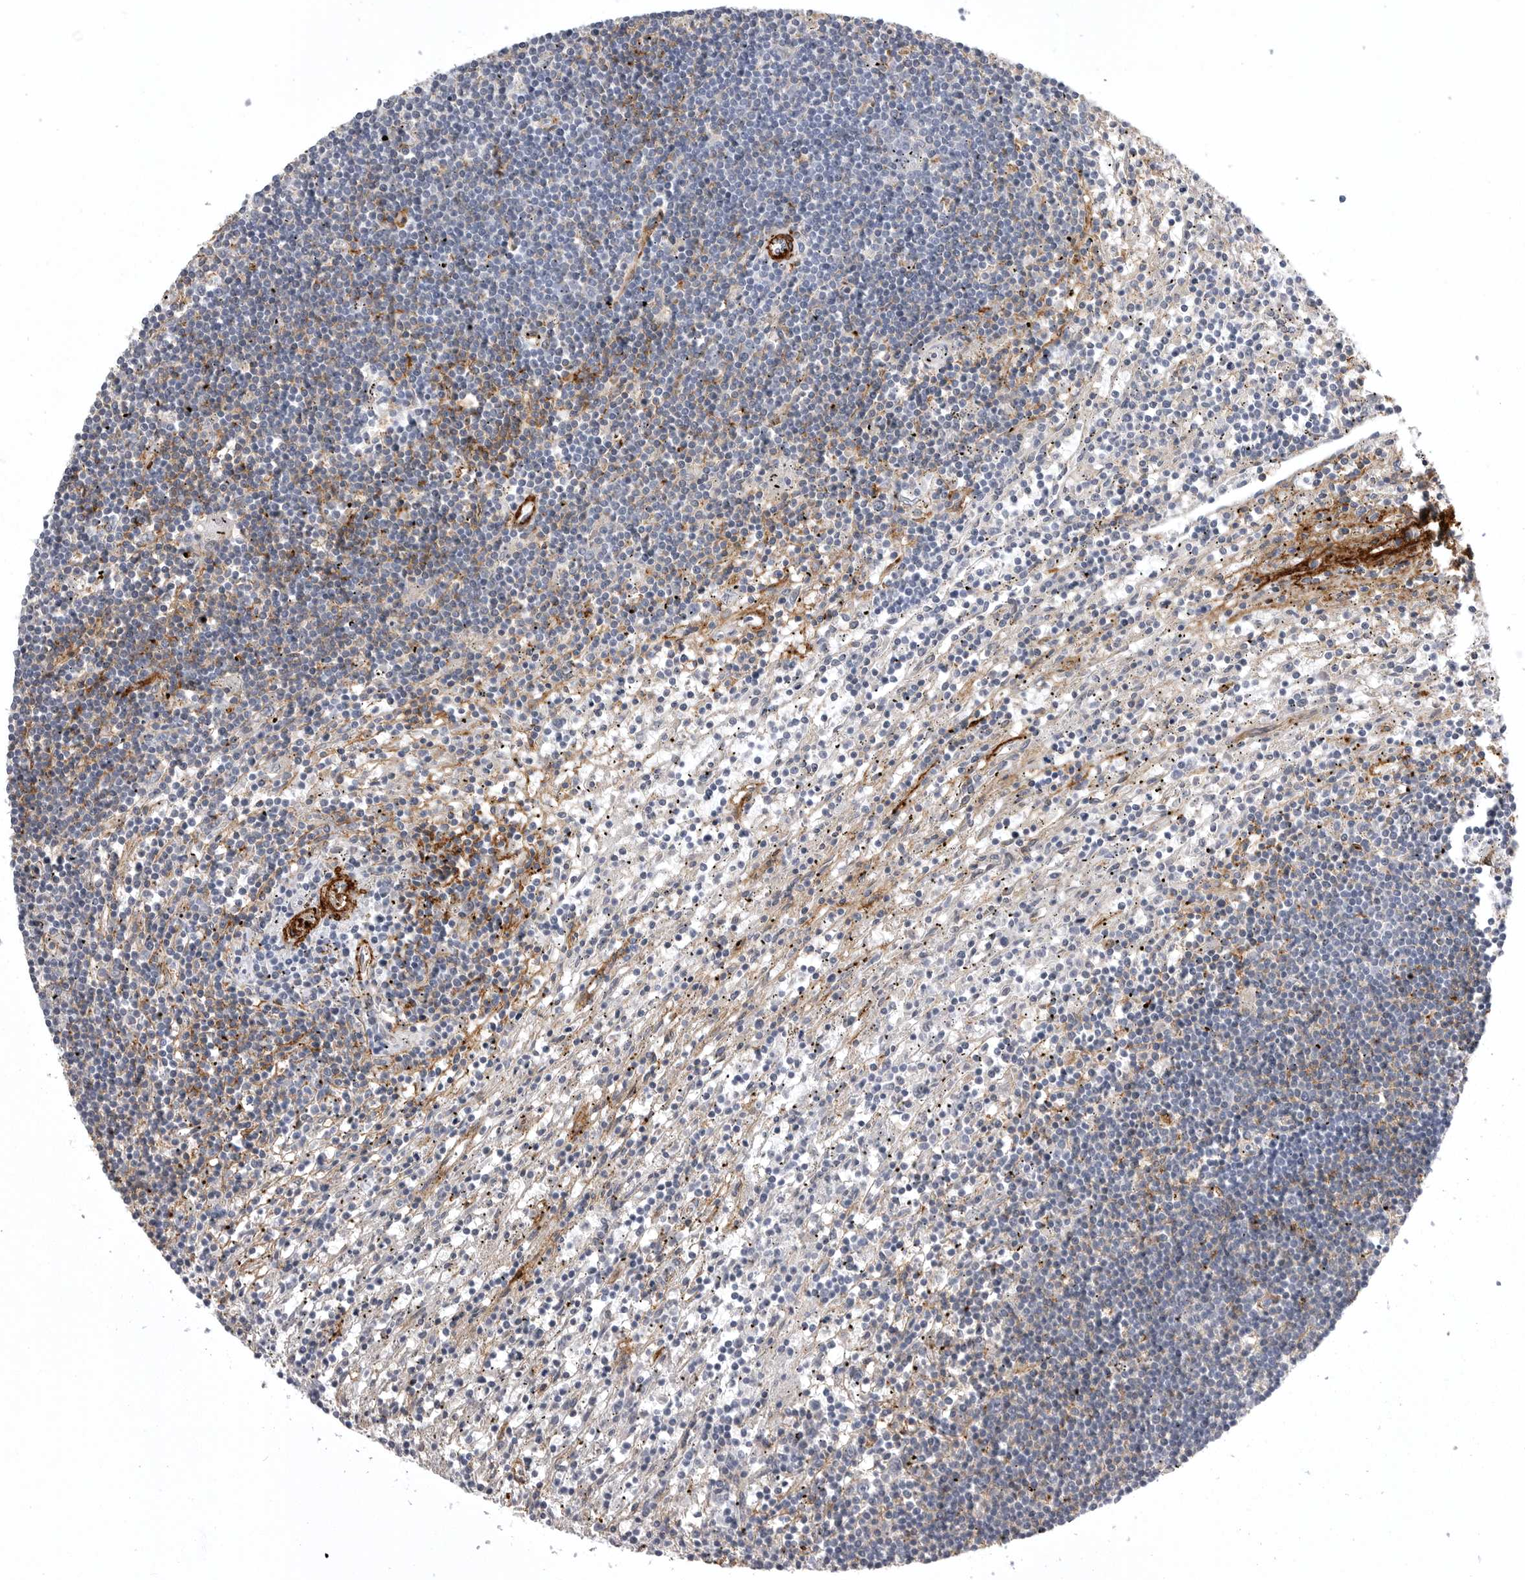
{"staining": {"intensity": "weak", "quantity": "25%-75%", "location": "cytoplasmic/membranous"}, "tissue": "lymphoma", "cell_type": "Tumor cells", "image_type": "cancer", "snomed": [{"axis": "morphology", "description": "Malignant lymphoma, non-Hodgkin's type, Low grade"}, {"axis": "topography", "description": "Spleen"}], "caption": "This is a photomicrograph of immunohistochemistry (IHC) staining of lymphoma, which shows weak positivity in the cytoplasmic/membranous of tumor cells.", "gene": "AOC3", "patient": {"sex": "male", "age": 76}}